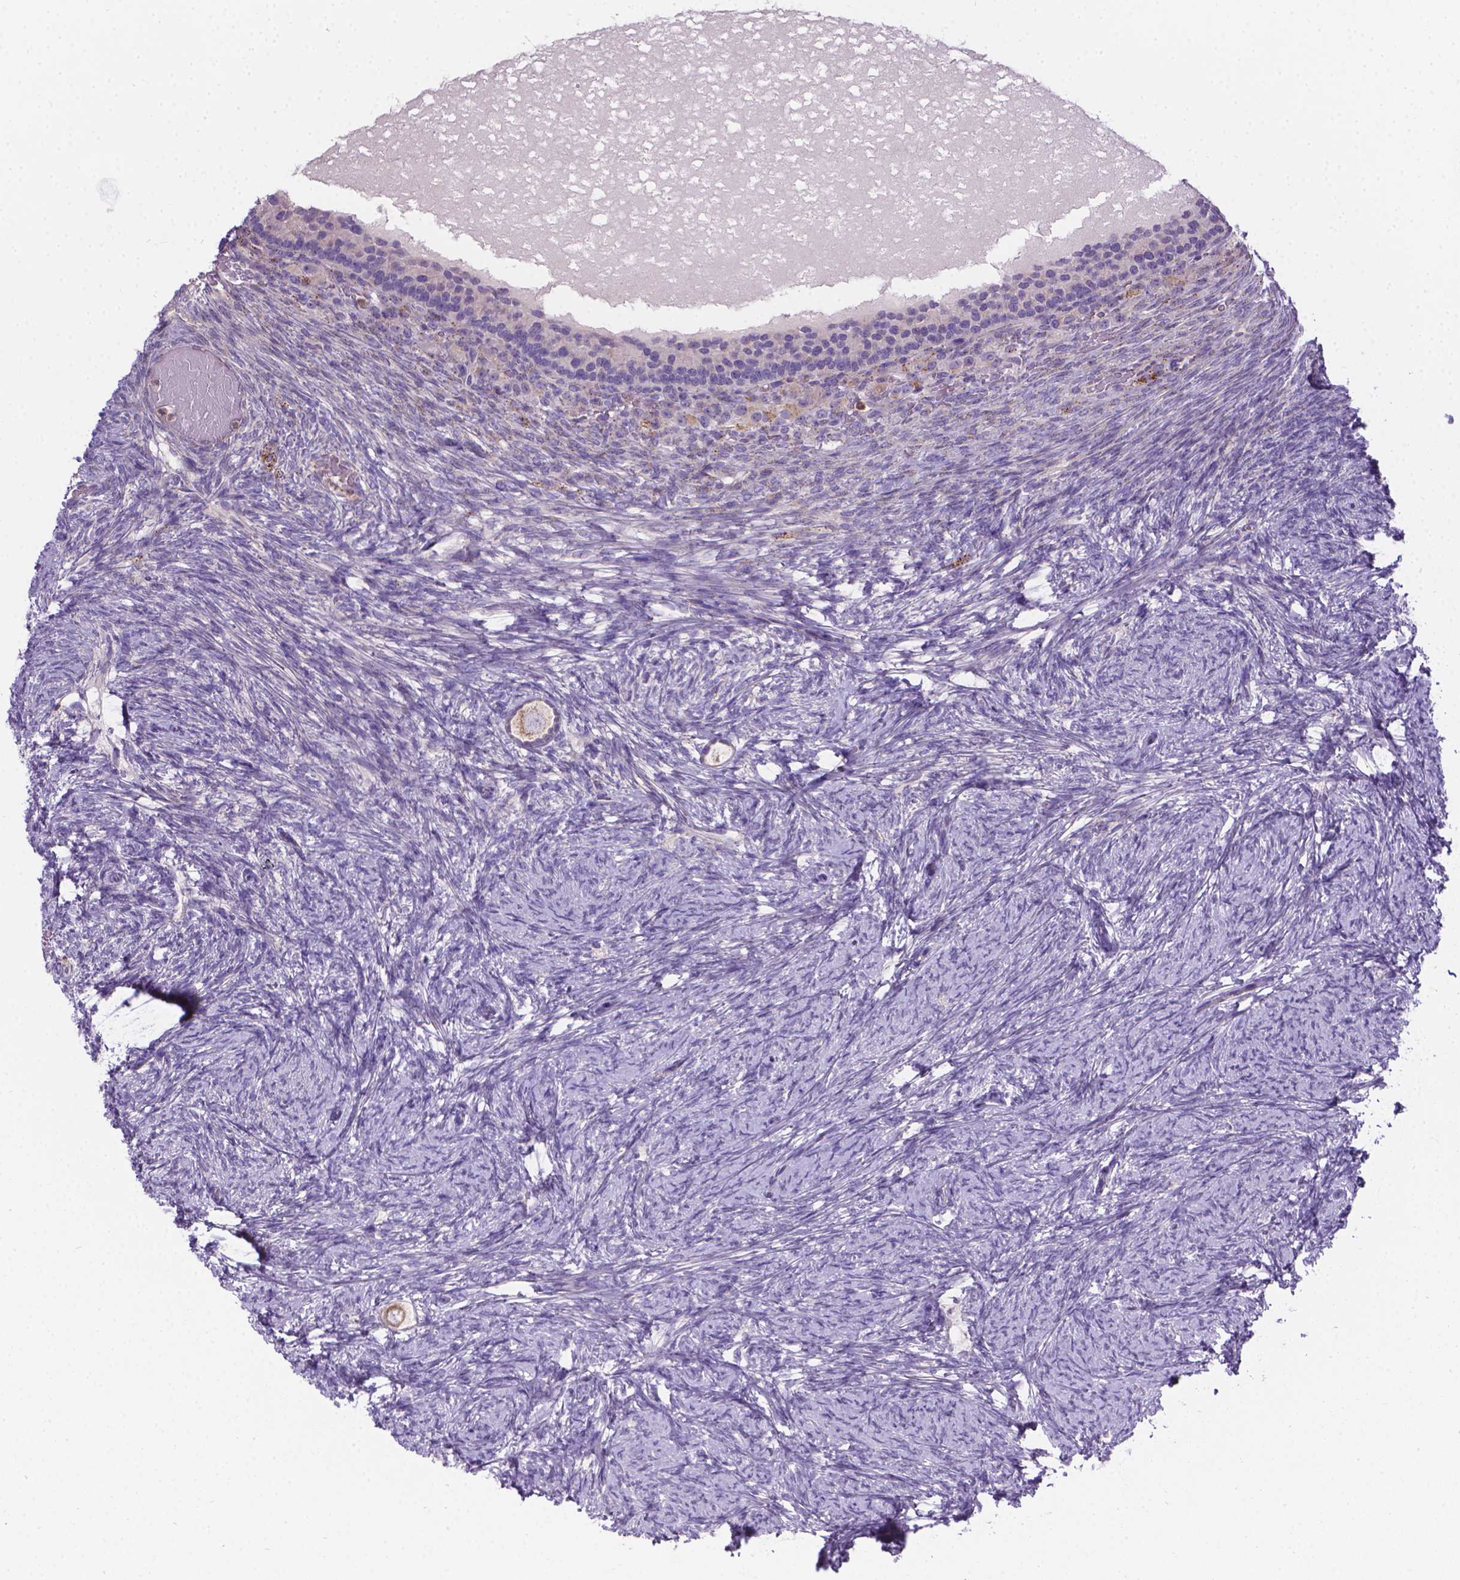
{"staining": {"intensity": "weak", "quantity": "<25%", "location": "cytoplasmic/membranous"}, "tissue": "ovary", "cell_type": "Follicle cells", "image_type": "normal", "snomed": [{"axis": "morphology", "description": "Normal tissue, NOS"}, {"axis": "topography", "description": "Ovary"}], "caption": "Immunohistochemistry micrograph of unremarkable ovary: ovary stained with DAB (3,3'-diaminobenzidine) demonstrates no significant protein expression in follicle cells.", "gene": "TM4SF18", "patient": {"sex": "female", "age": 34}}